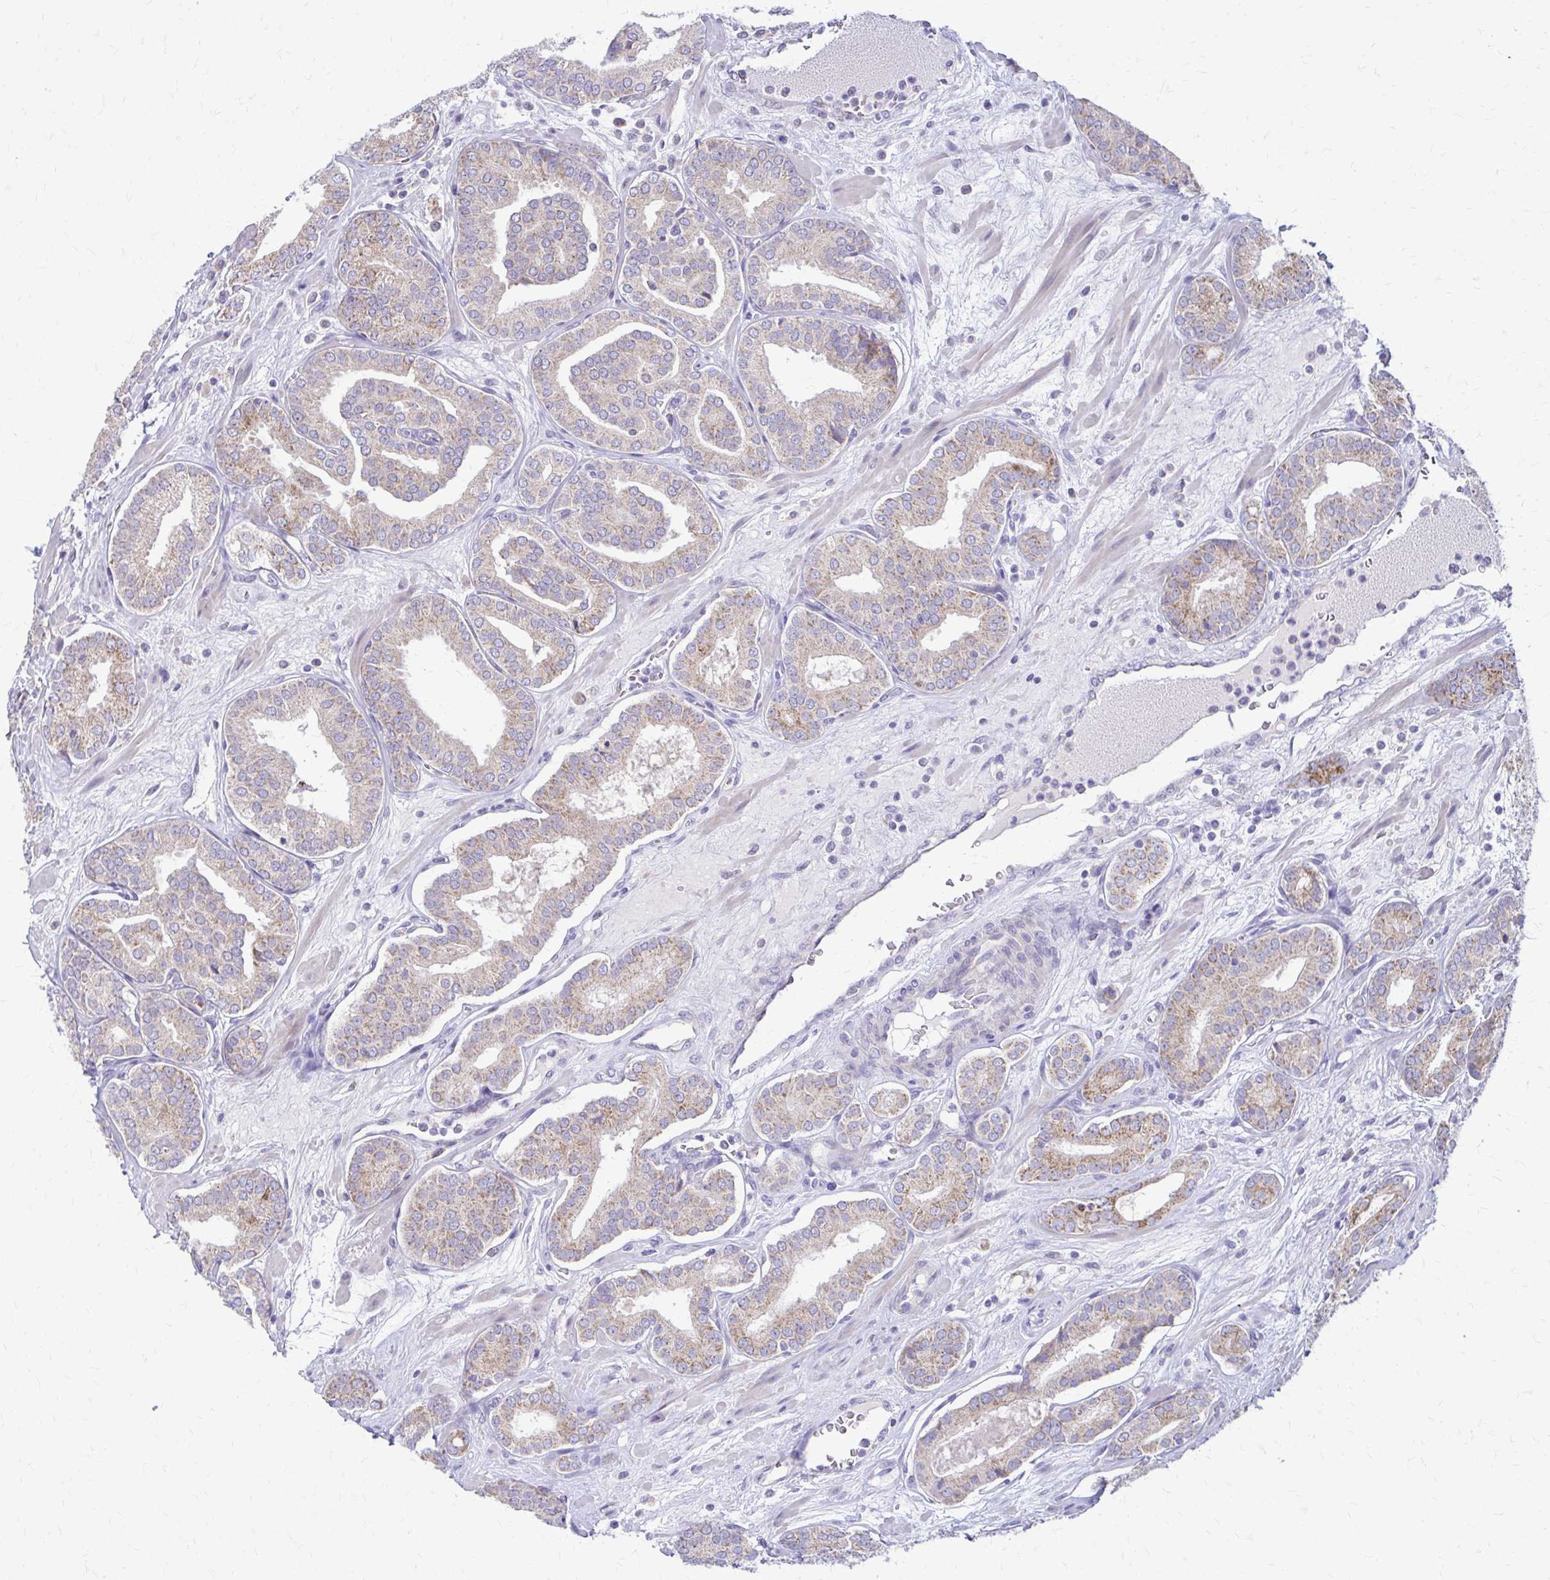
{"staining": {"intensity": "weak", "quantity": "25%-75%", "location": "cytoplasmic/membranous"}, "tissue": "prostate cancer", "cell_type": "Tumor cells", "image_type": "cancer", "snomed": [{"axis": "morphology", "description": "Adenocarcinoma, High grade"}, {"axis": "topography", "description": "Prostate"}], "caption": "Immunohistochemical staining of prostate cancer (high-grade adenocarcinoma) exhibits weak cytoplasmic/membranous protein expression in approximately 25%-75% of tumor cells.", "gene": "SAMD13", "patient": {"sex": "male", "age": 66}}